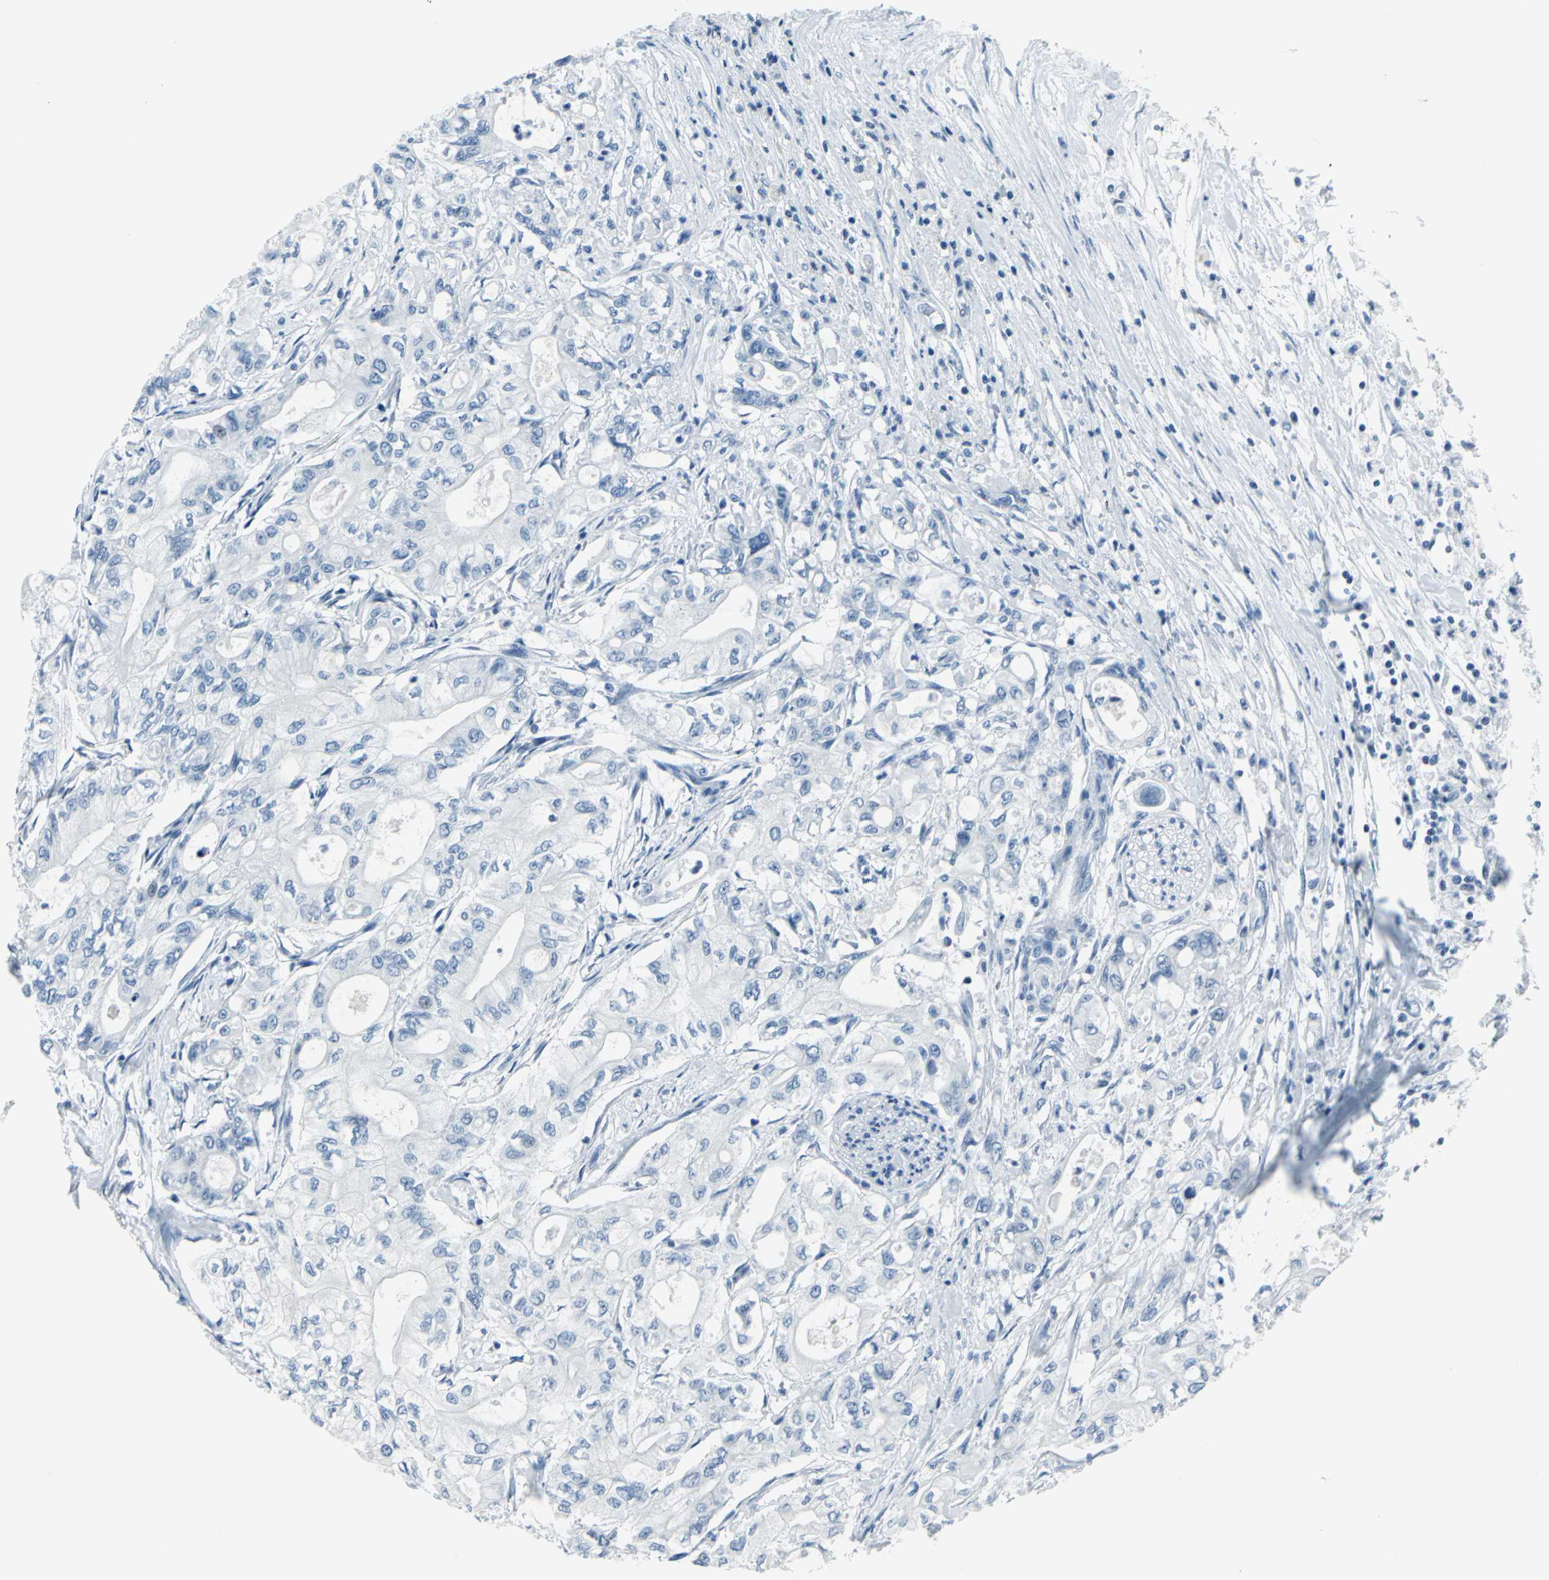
{"staining": {"intensity": "negative", "quantity": "none", "location": "none"}, "tissue": "pancreatic cancer", "cell_type": "Tumor cells", "image_type": "cancer", "snomed": [{"axis": "morphology", "description": "Adenocarcinoma, NOS"}, {"axis": "topography", "description": "Pancreas"}], "caption": "High power microscopy micrograph of an immunohistochemistry photomicrograph of adenocarcinoma (pancreatic), revealing no significant staining in tumor cells.", "gene": "DNAI2", "patient": {"sex": "male", "age": 79}}